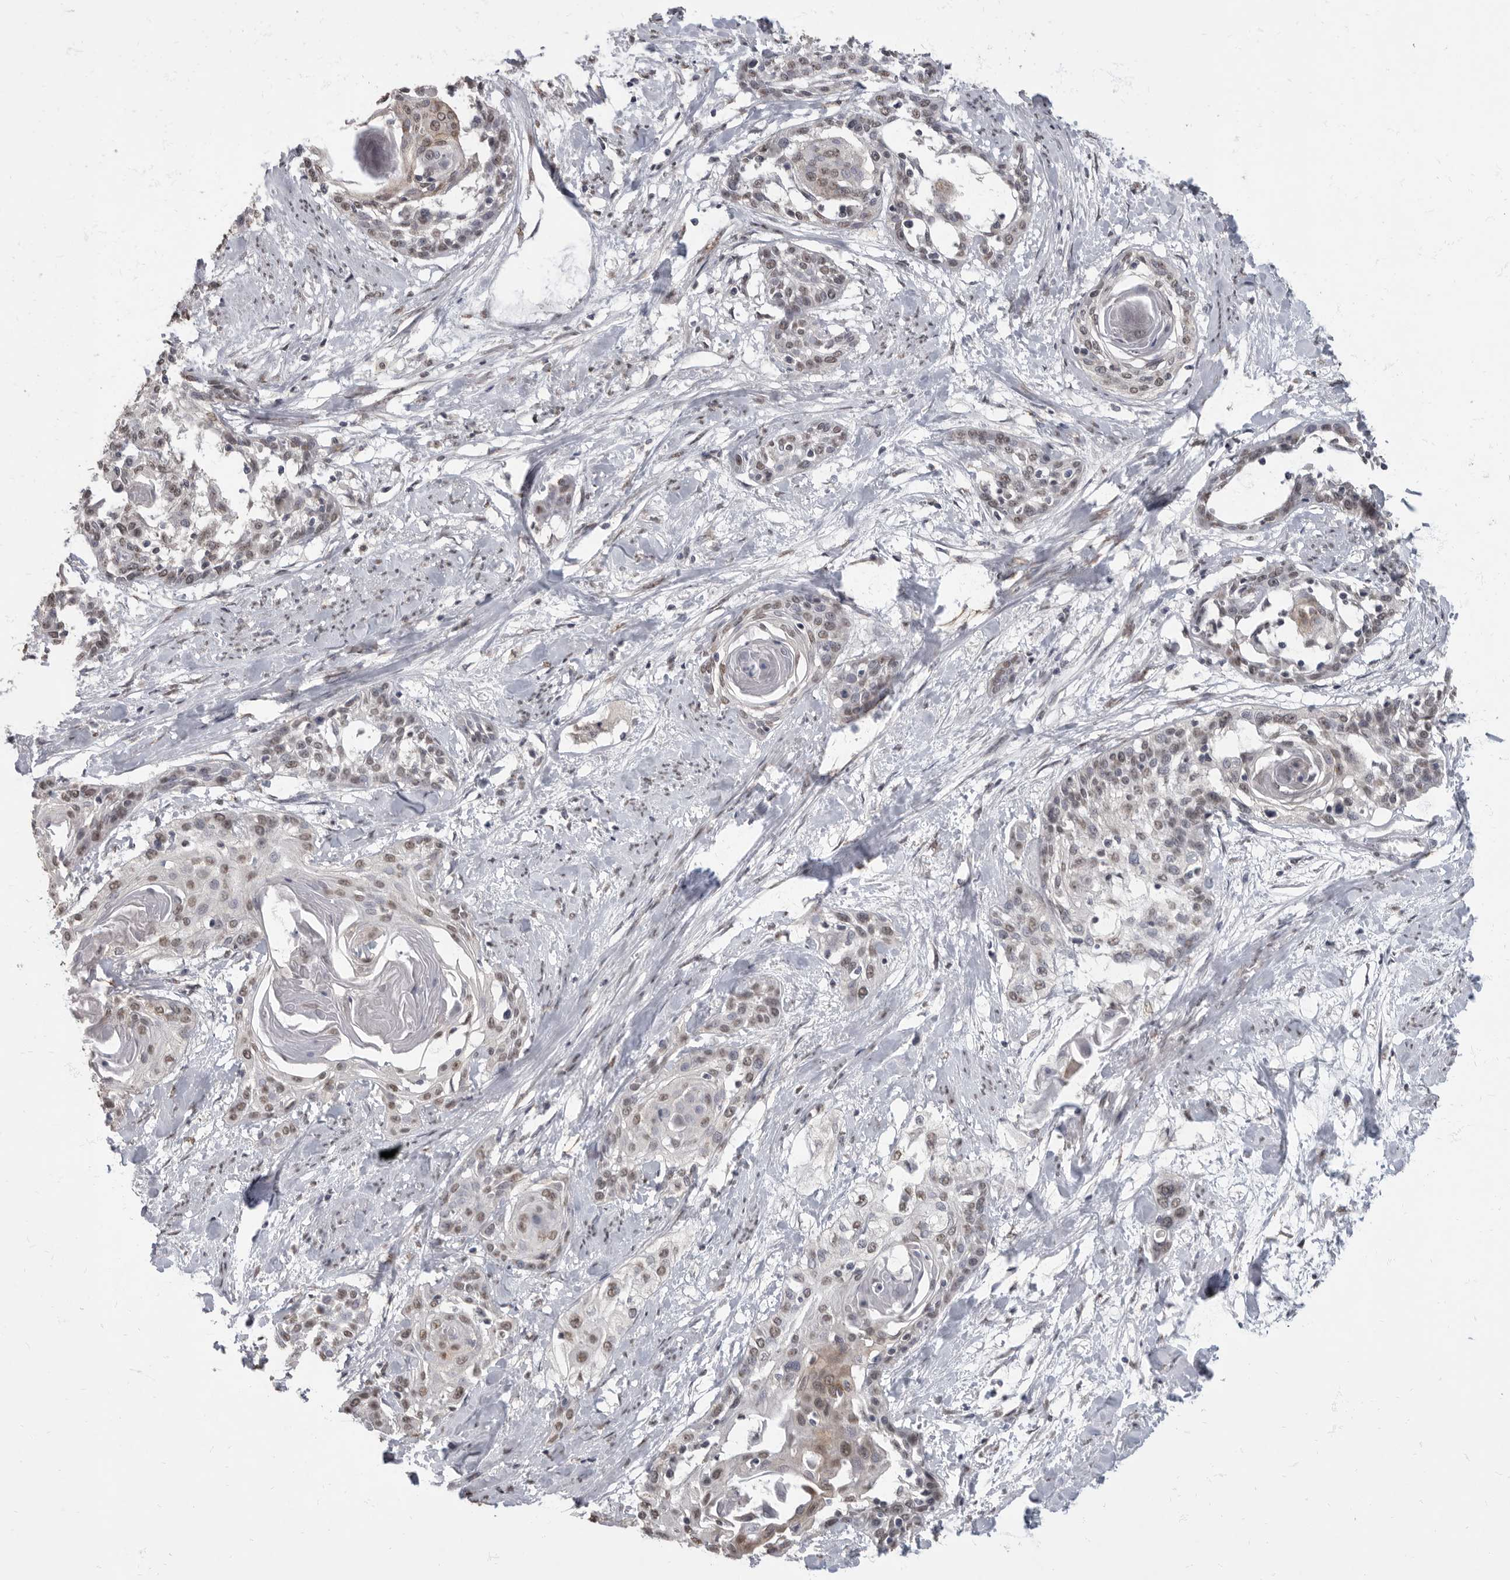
{"staining": {"intensity": "weak", "quantity": ">75%", "location": "nuclear"}, "tissue": "cervical cancer", "cell_type": "Tumor cells", "image_type": "cancer", "snomed": [{"axis": "morphology", "description": "Squamous cell carcinoma, NOS"}, {"axis": "topography", "description": "Cervix"}], "caption": "The photomicrograph reveals staining of squamous cell carcinoma (cervical), revealing weak nuclear protein expression (brown color) within tumor cells.", "gene": "NBL1", "patient": {"sex": "female", "age": 57}}